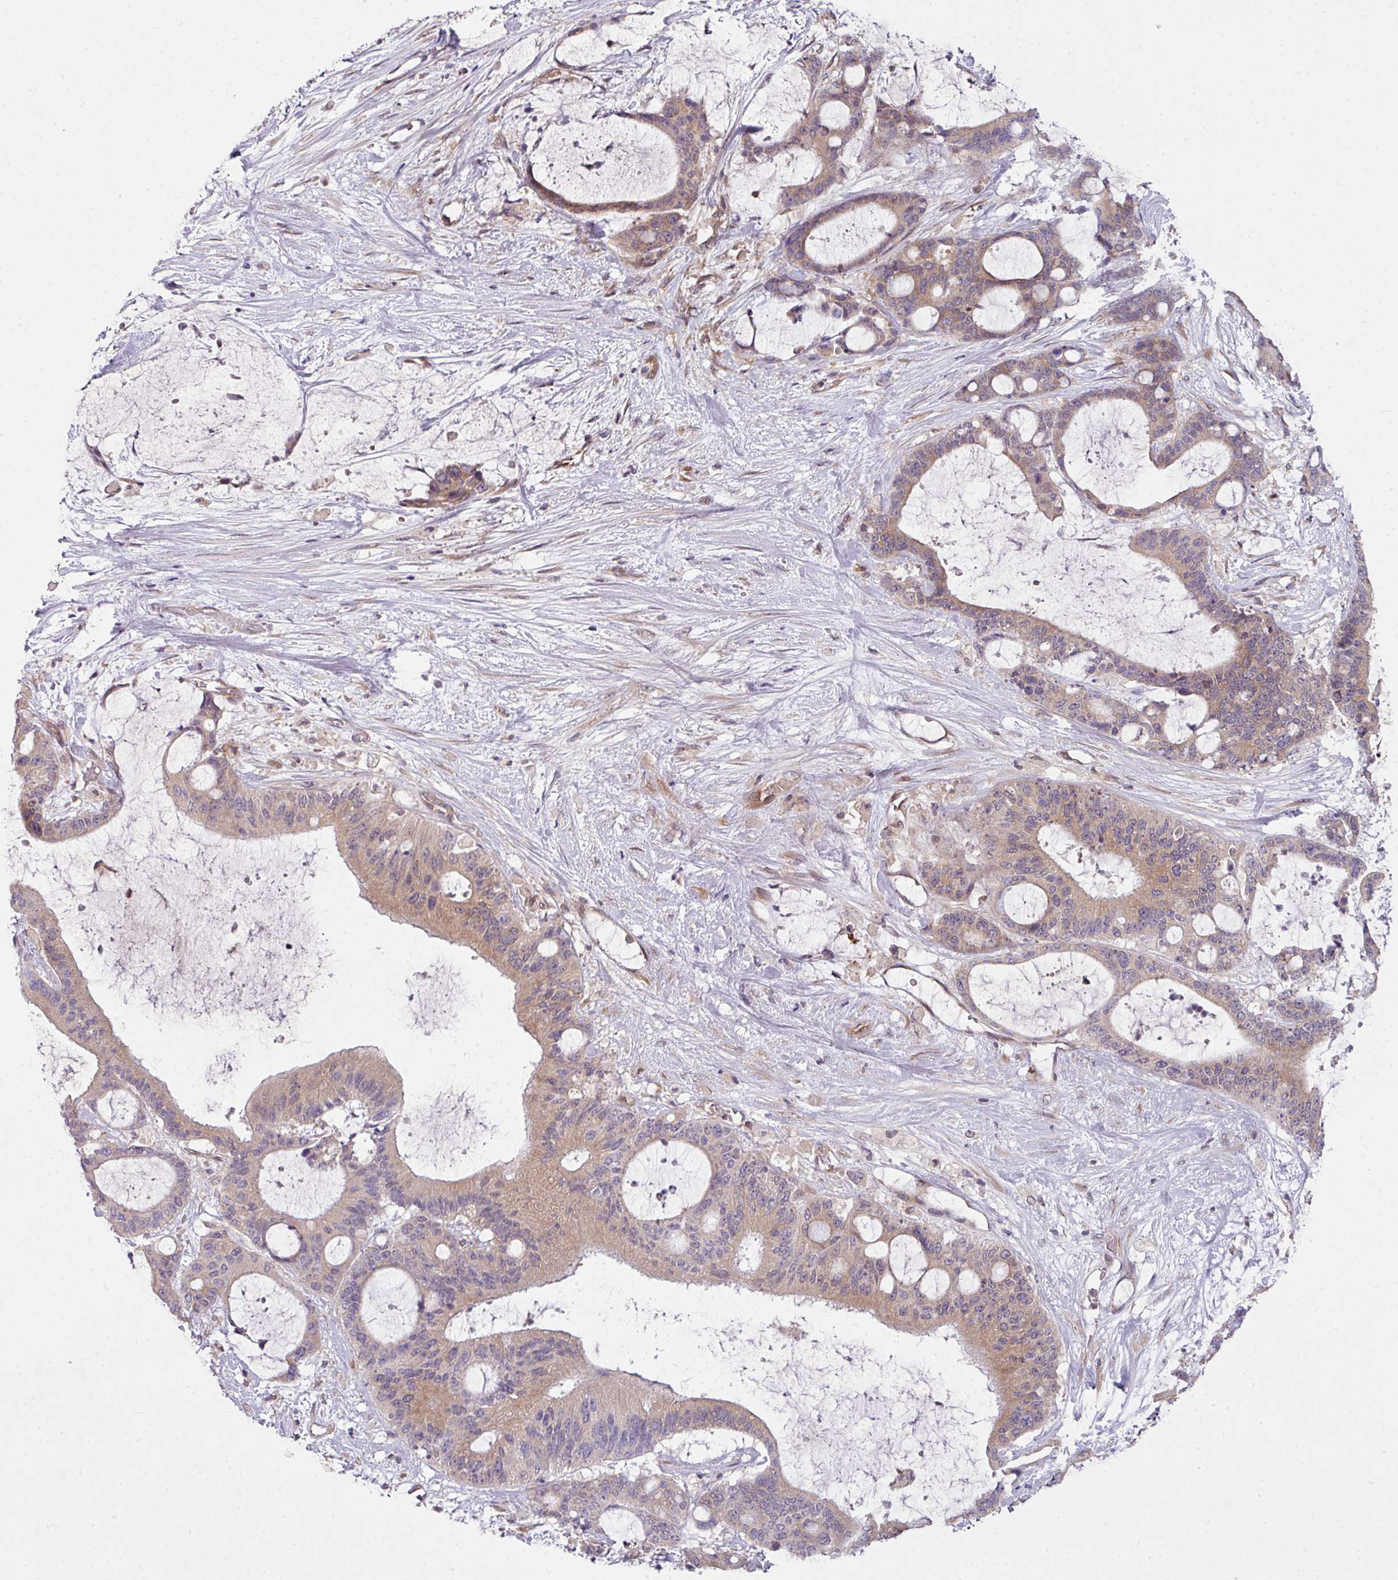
{"staining": {"intensity": "weak", "quantity": "25%-75%", "location": "cytoplasmic/membranous"}, "tissue": "liver cancer", "cell_type": "Tumor cells", "image_type": "cancer", "snomed": [{"axis": "morphology", "description": "Normal tissue, NOS"}, {"axis": "morphology", "description": "Cholangiocarcinoma"}, {"axis": "topography", "description": "Liver"}, {"axis": "topography", "description": "Peripheral nerve tissue"}], "caption": "IHC micrograph of neoplastic tissue: liver cholangiocarcinoma stained using immunohistochemistry exhibits low levels of weak protein expression localized specifically in the cytoplasmic/membranous of tumor cells, appearing as a cytoplasmic/membranous brown color.", "gene": "CAMLG", "patient": {"sex": "female", "age": 73}}